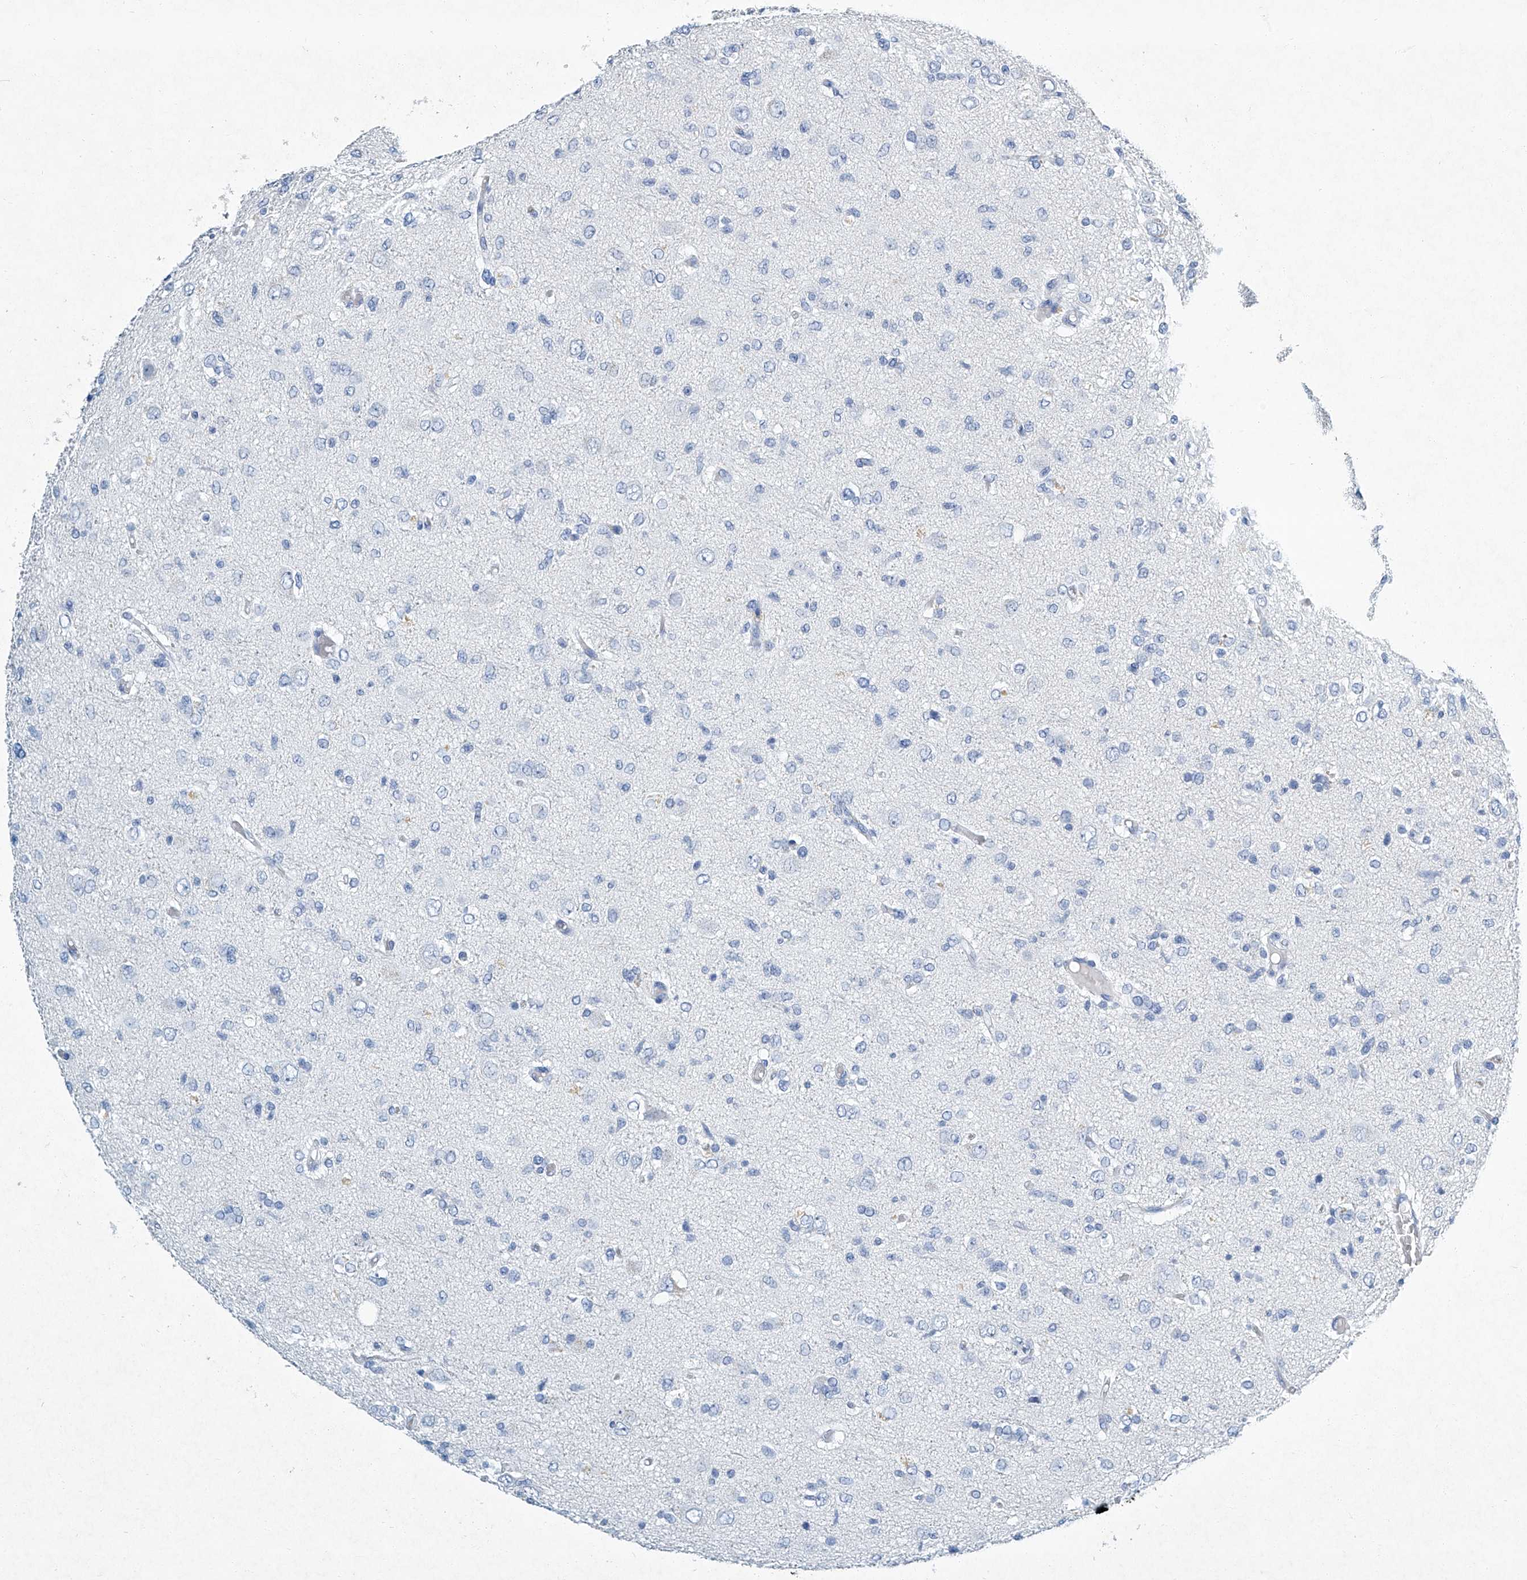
{"staining": {"intensity": "negative", "quantity": "none", "location": "none"}, "tissue": "glioma", "cell_type": "Tumor cells", "image_type": "cancer", "snomed": [{"axis": "morphology", "description": "Glioma, malignant, High grade"}, {"axis": "topography", "description": "Brain"}], "caption": "DAB immunohistochemical staining of glioma demonstrates no significant positivity in tumor cells.", "gene": "CYP2A7", "patient": {"sex": "female", "age": 59}}